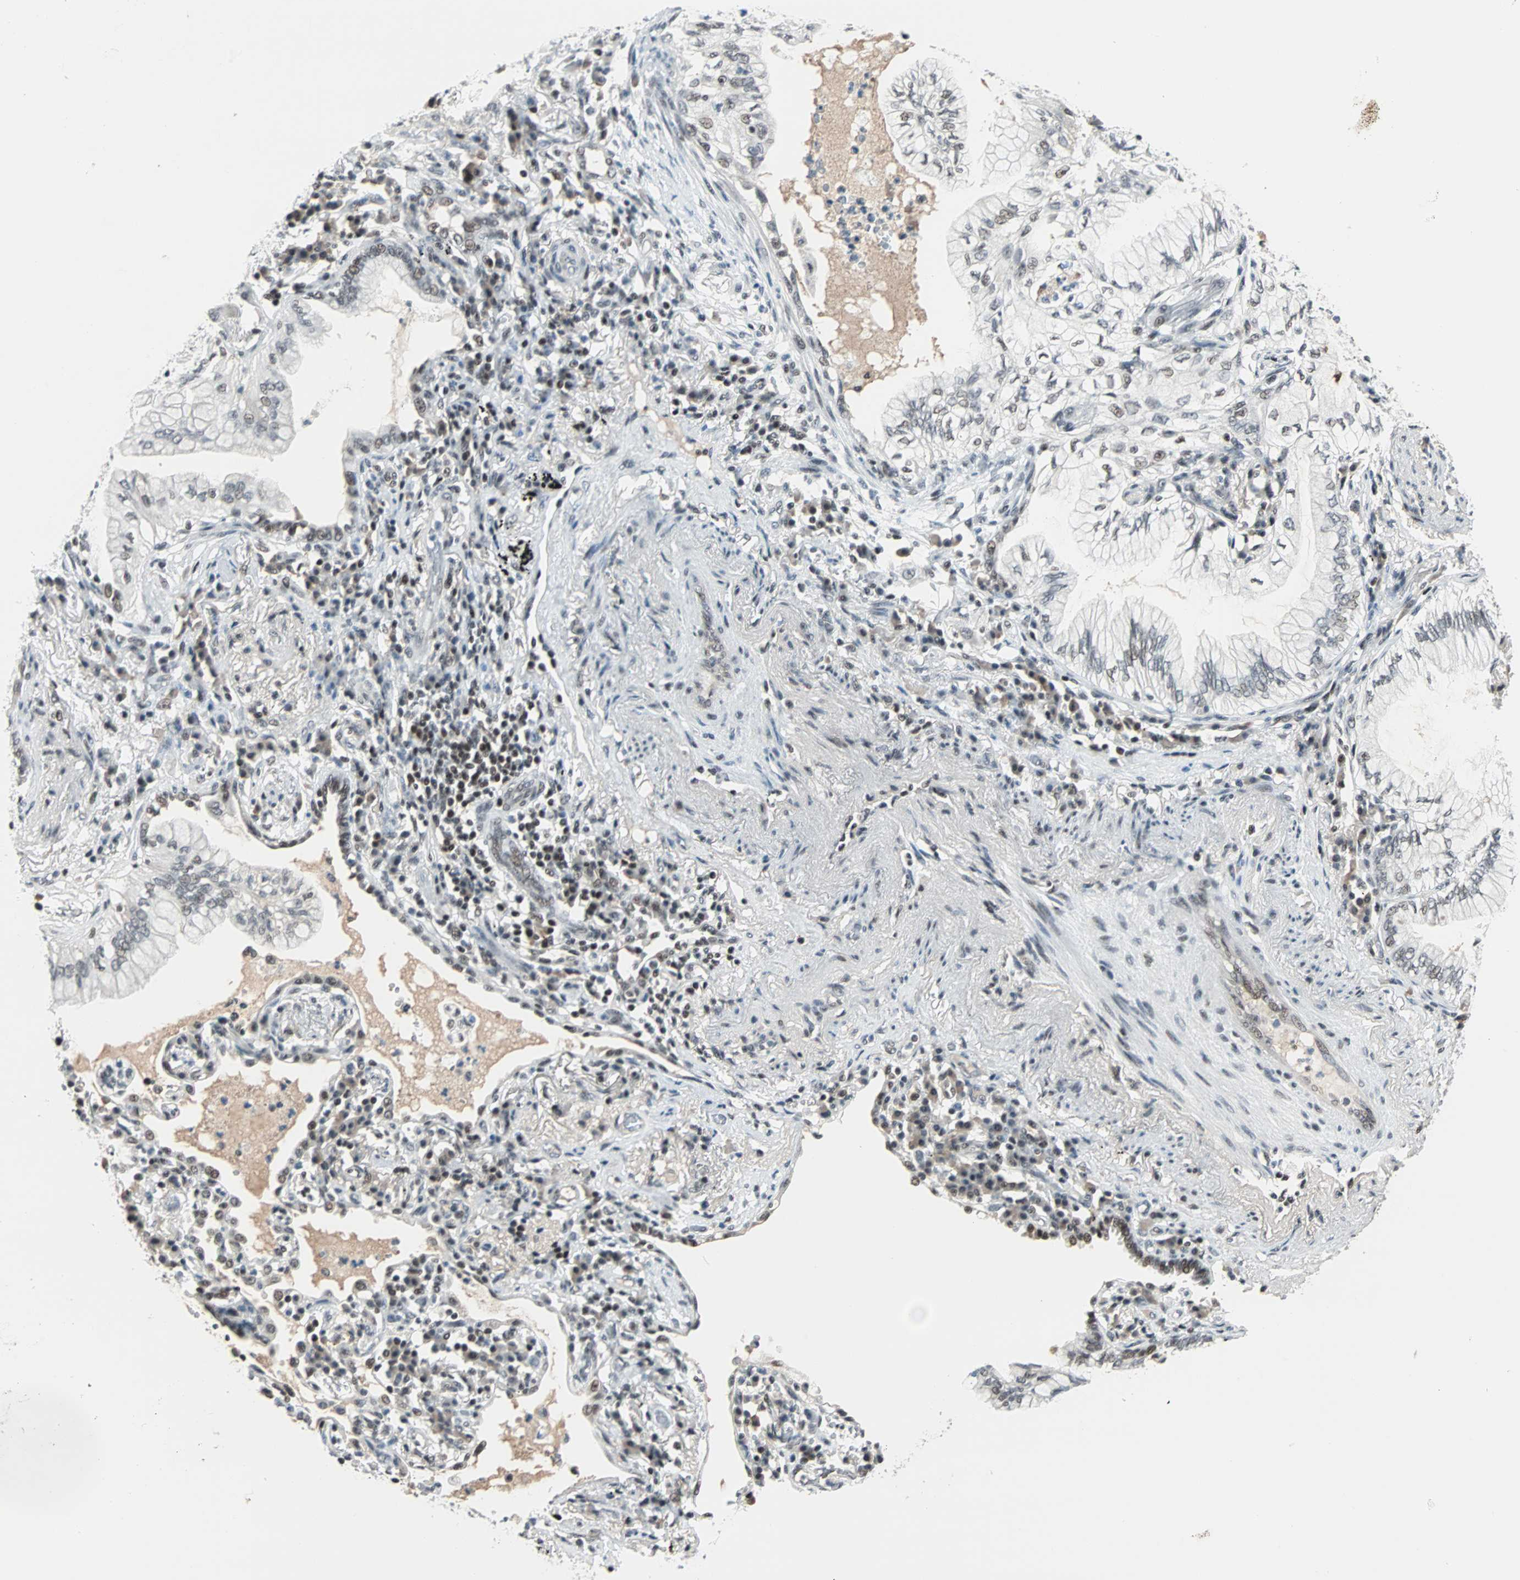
{"staining": {"intensity": "weak", "quantity": "25%-75%", "location": "nuclear"}, "tissue": "lung cancer", "cell_type": "Tumor cells", "image_type": "cancer", "snomed": [{"axis": "morphology", "description": "Adenocarcinoma, NOS"}, {"axis": "topography", "description": "Lung"}], "caption": "A micrograph of human lung adenocarcinoma stained for a protein displays weak nuclear brown staining in tumor cells.", "gene": "SIN3A", "patient": {"sex": "female", "age": 70}}